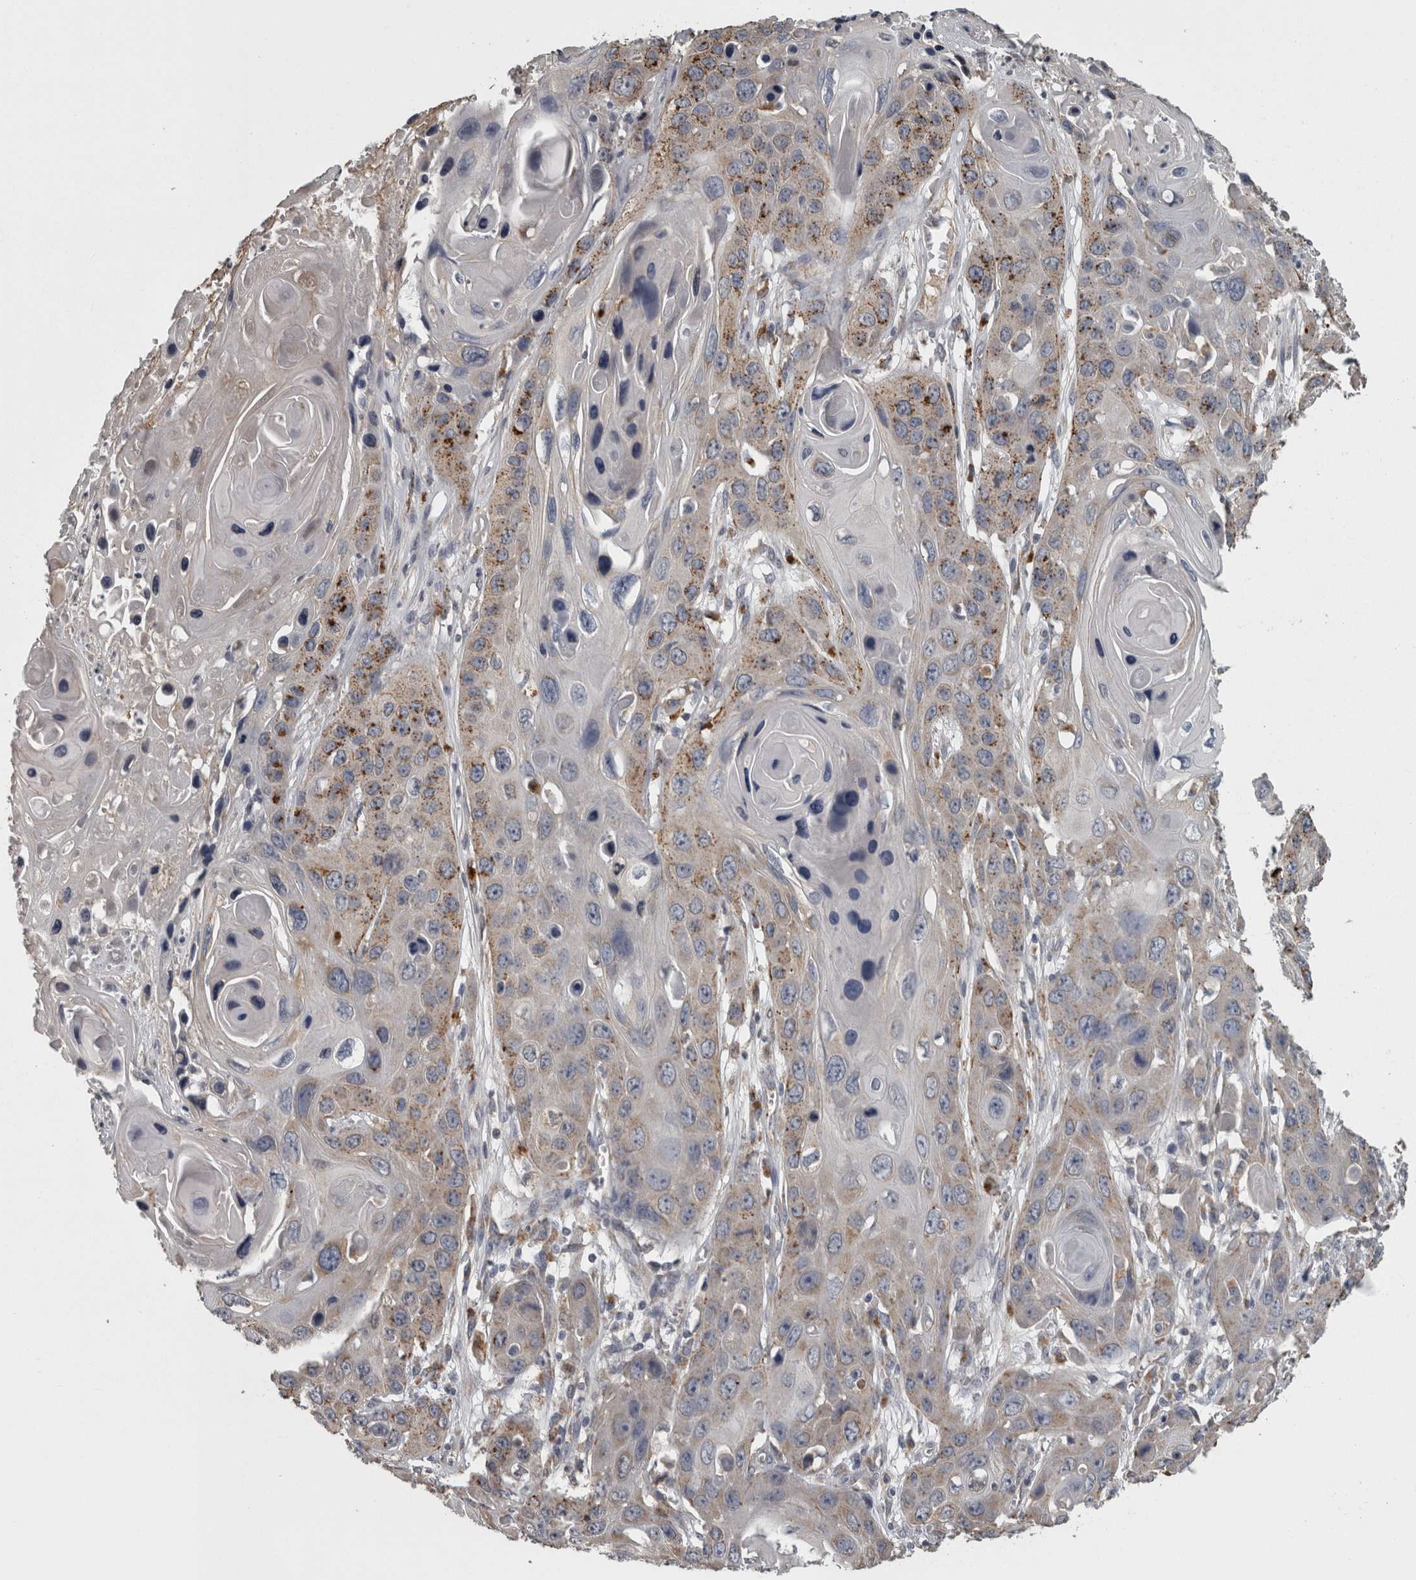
{"staining": {"intensity": "moderate", "quantity": "<25%", "location": "cytoplasmic/membranous"}, "tissue": "skin cancer", "cell_type": "Tumor cells", "image_type": "cancer", "snomed": [{"axis": "morphology", "description": "Squamous cell carcinoma, NOS"}, {"axis": "topography", "description": "Skin"}], "caption": "Skin squamous cell carcinoma stained with immunohistochemistry displays moderate cytoplasmic/membranous positivity in approximately <25% of tumor cells.", "gene": "FRK", "patient": {"sex": "male", "age": 55}}